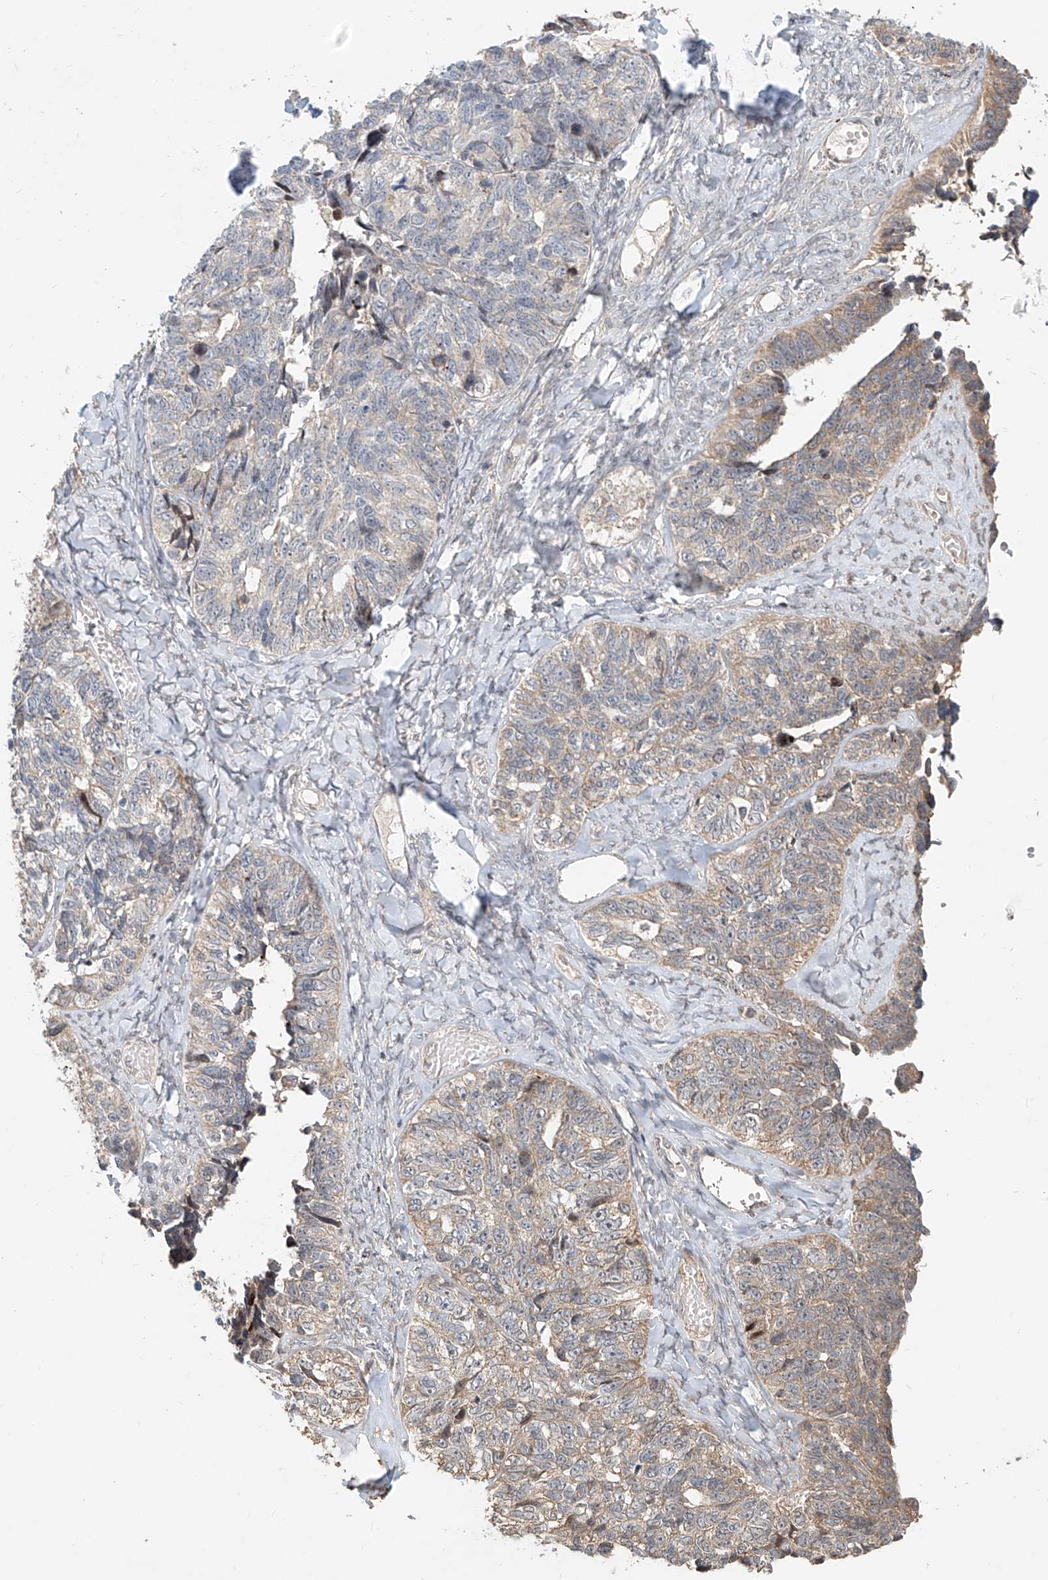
{"staining": {"intensity": "weak", "quantity": "<25%", "location": "cytoplasmic/membranous"}, "tissue": "ovarian cancer", "cell_type": "Tumor cells", "image_type": "cancer", "snomed": [{"axis": "morphology", "description": "Cystadenocarcinoma, serous, NOS"}, {"axis": "topography", "description": "Ovary"}], "caption": "An immunohistochemistry (IHC) histopathology image of ovarian cancer (serous cystadenocarcinoma) is shown. There is no staining in tumor cells of ovarian cancer (serous cystadenocarcinoma).", "gene": "TMEM61", "patient": {"sex": "female", "age": 79}}